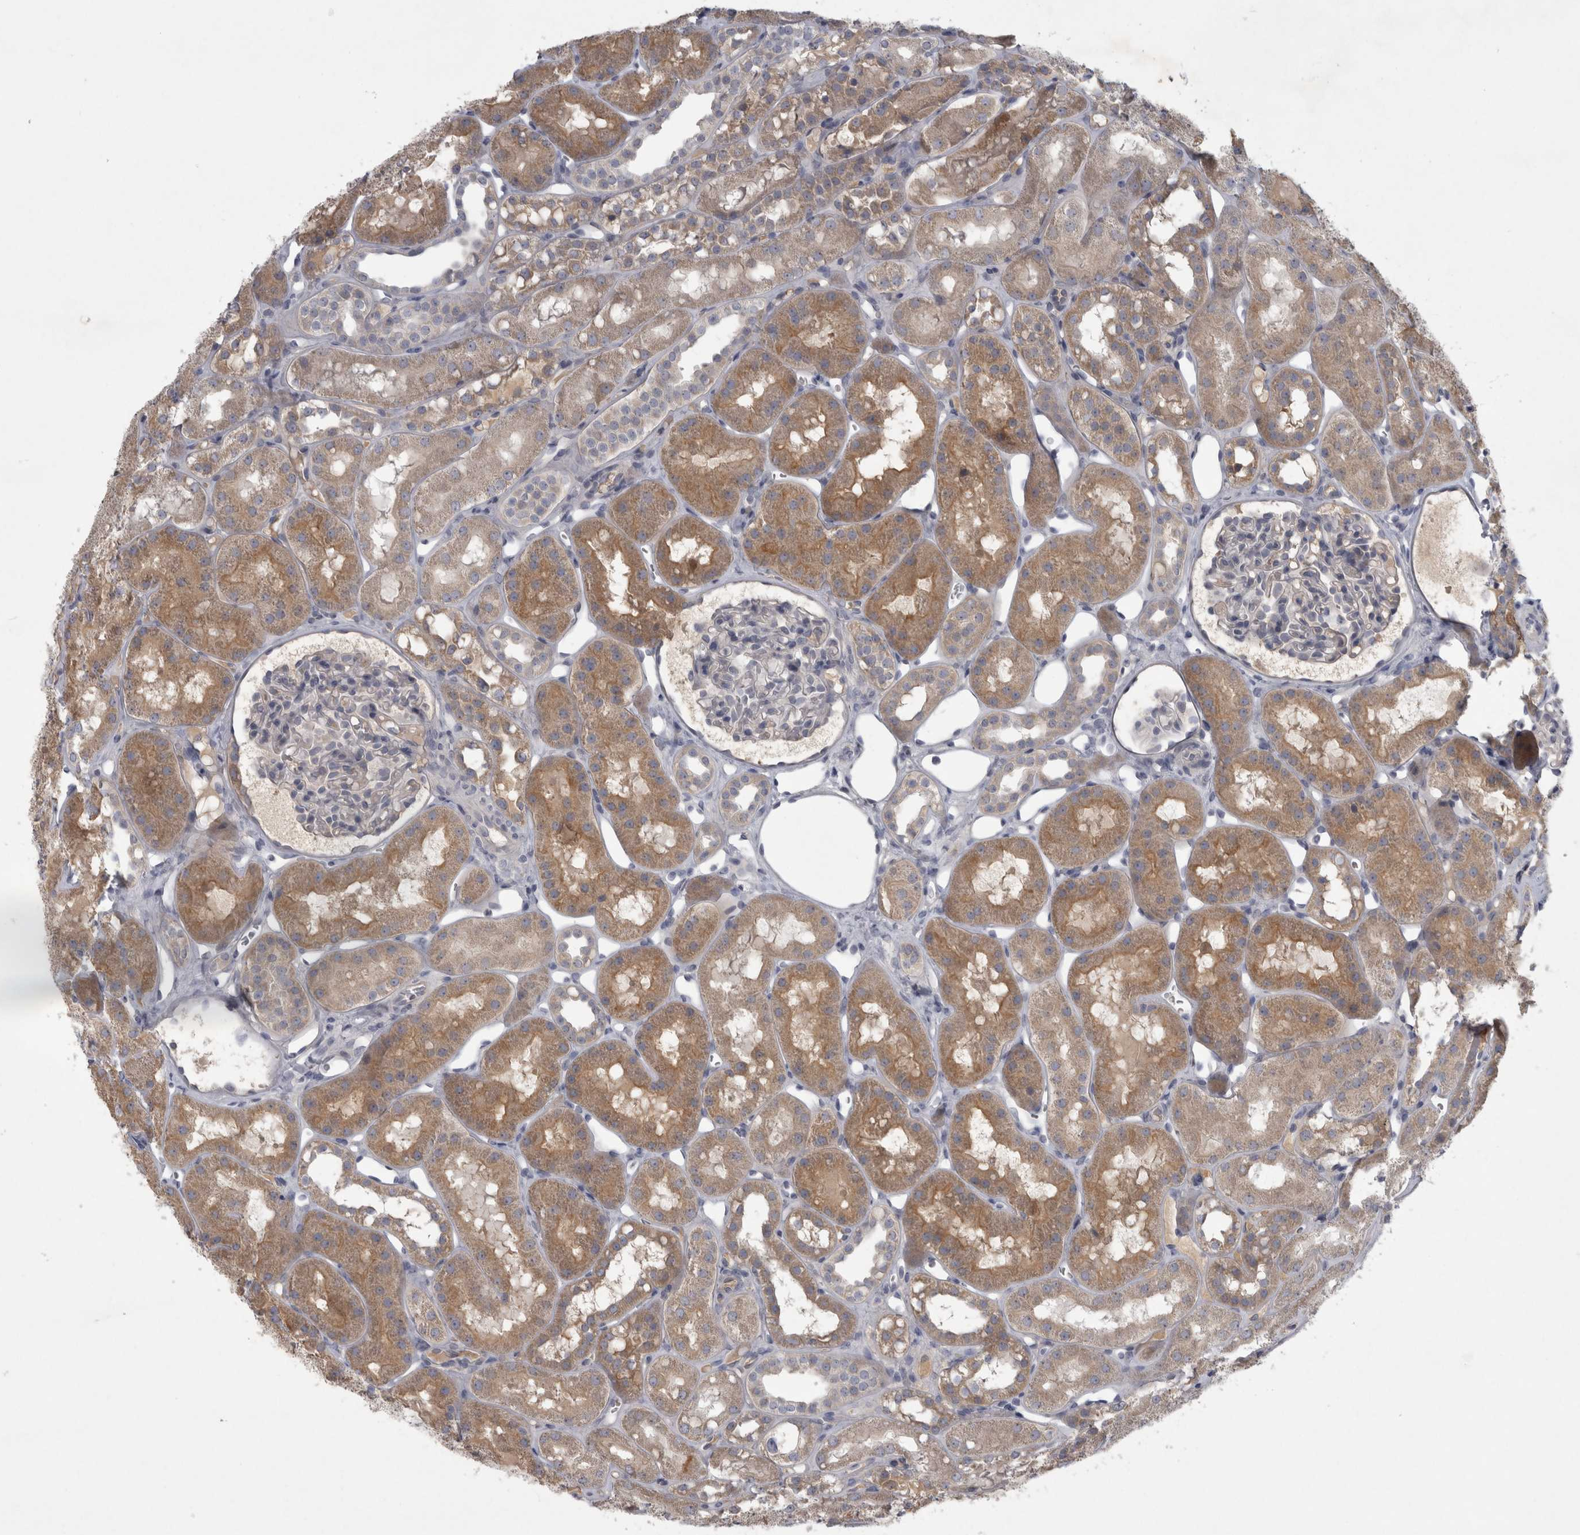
{"staining": {"intensity": "negative", "quantity": "none", "location": "none"}, "tissue": "kidney", "cell_type": "Cells in glomeruli", "image_type": "normal", "snomed": [{"axis": "morphology", "description": "Normal tissue, NOS"}, {"axis": "topography", "description": "Kidney"}], "caption": "IHC photomicrograph of normal kidney: kidney stained with DAB (3,3'-diaminobenzidine) shows no significant protein staining in cells in glomeruli.", "gene": "ENPP7", "patient": {"sex": "male", "age": 16}}